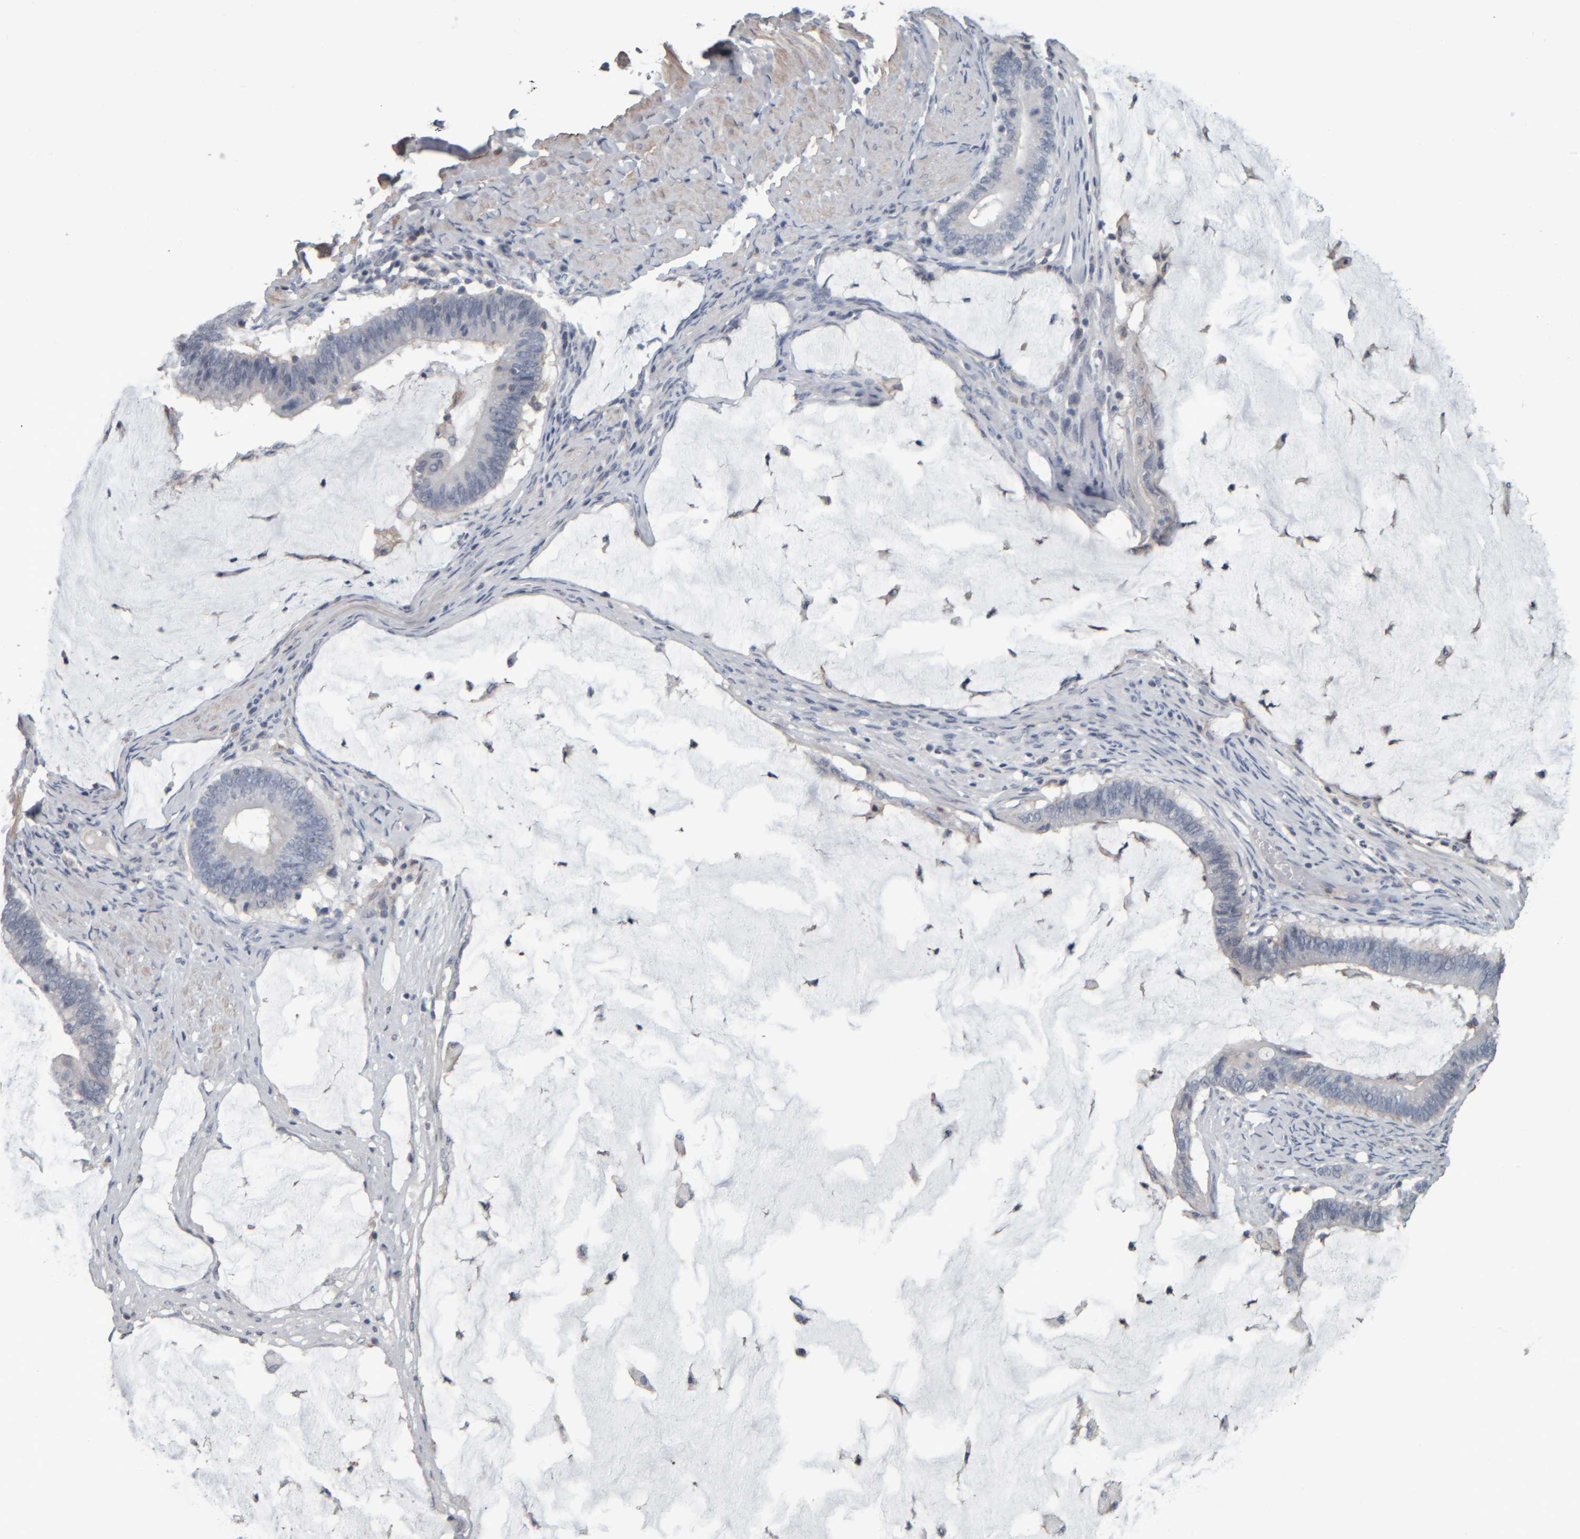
{"staining": {"intensity": "negative", "quantity": "none", "location": "none"}, "tissue": "ovarian cancer", "cell_type": "Tumor cells", "image_type": "cancer", "snomed": [{"axis": "morphology", "description": "Cystadenocarcinoma, mucinous, NOS"}, {"axis": "topography", "description": "Ovary"}], "caption": "A histopathology image of ovarian cancer (mucinous cystadenocarcinoma) stained for a protein shows no brown staining in tumor cells.", "gene": "CAVIN4", "patient": {"sex": "female", "age": 61}}